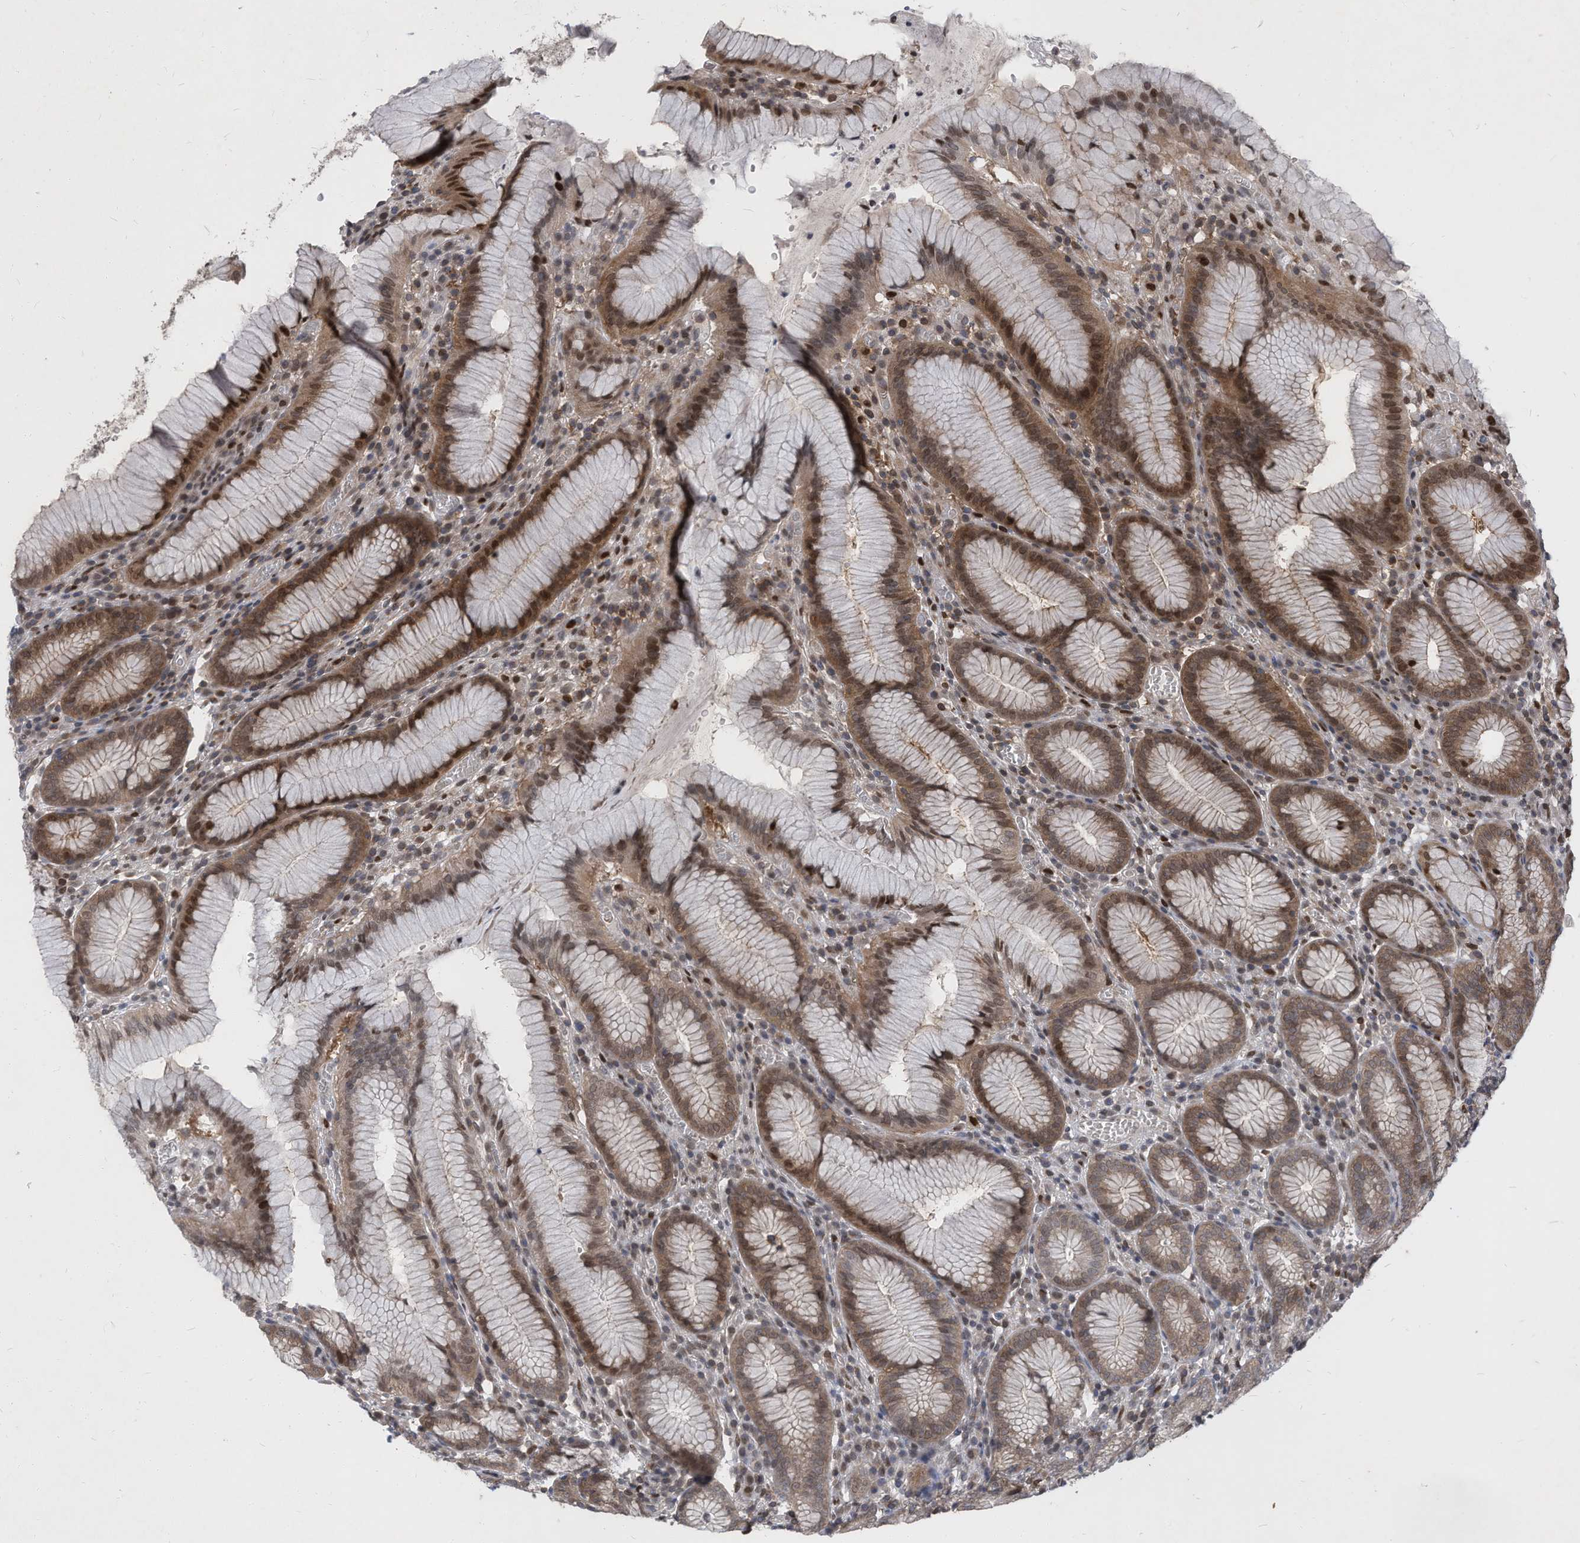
{"staining": {"intensity": "moderate", "quantity": ">75%", "location": "cytoplasmic/membranous,nuclear"}, "tissue": "stomach", "cell_type": "Glandular cells", "image_type": "normal", "snomed": [{"axis": "morphology", "description": "Normal tissue, NOS"}, {"axis": "topography", "description": "Stomach"}], "caption": "Brown immunohistochemical staining in normal human stomach demonstrates moderate cytoplasmic/membranous,nuclear positivity in about >75% of glandular cells.", "gene": "KPNB1", "patient": {"sex": "male", "age": 55}}